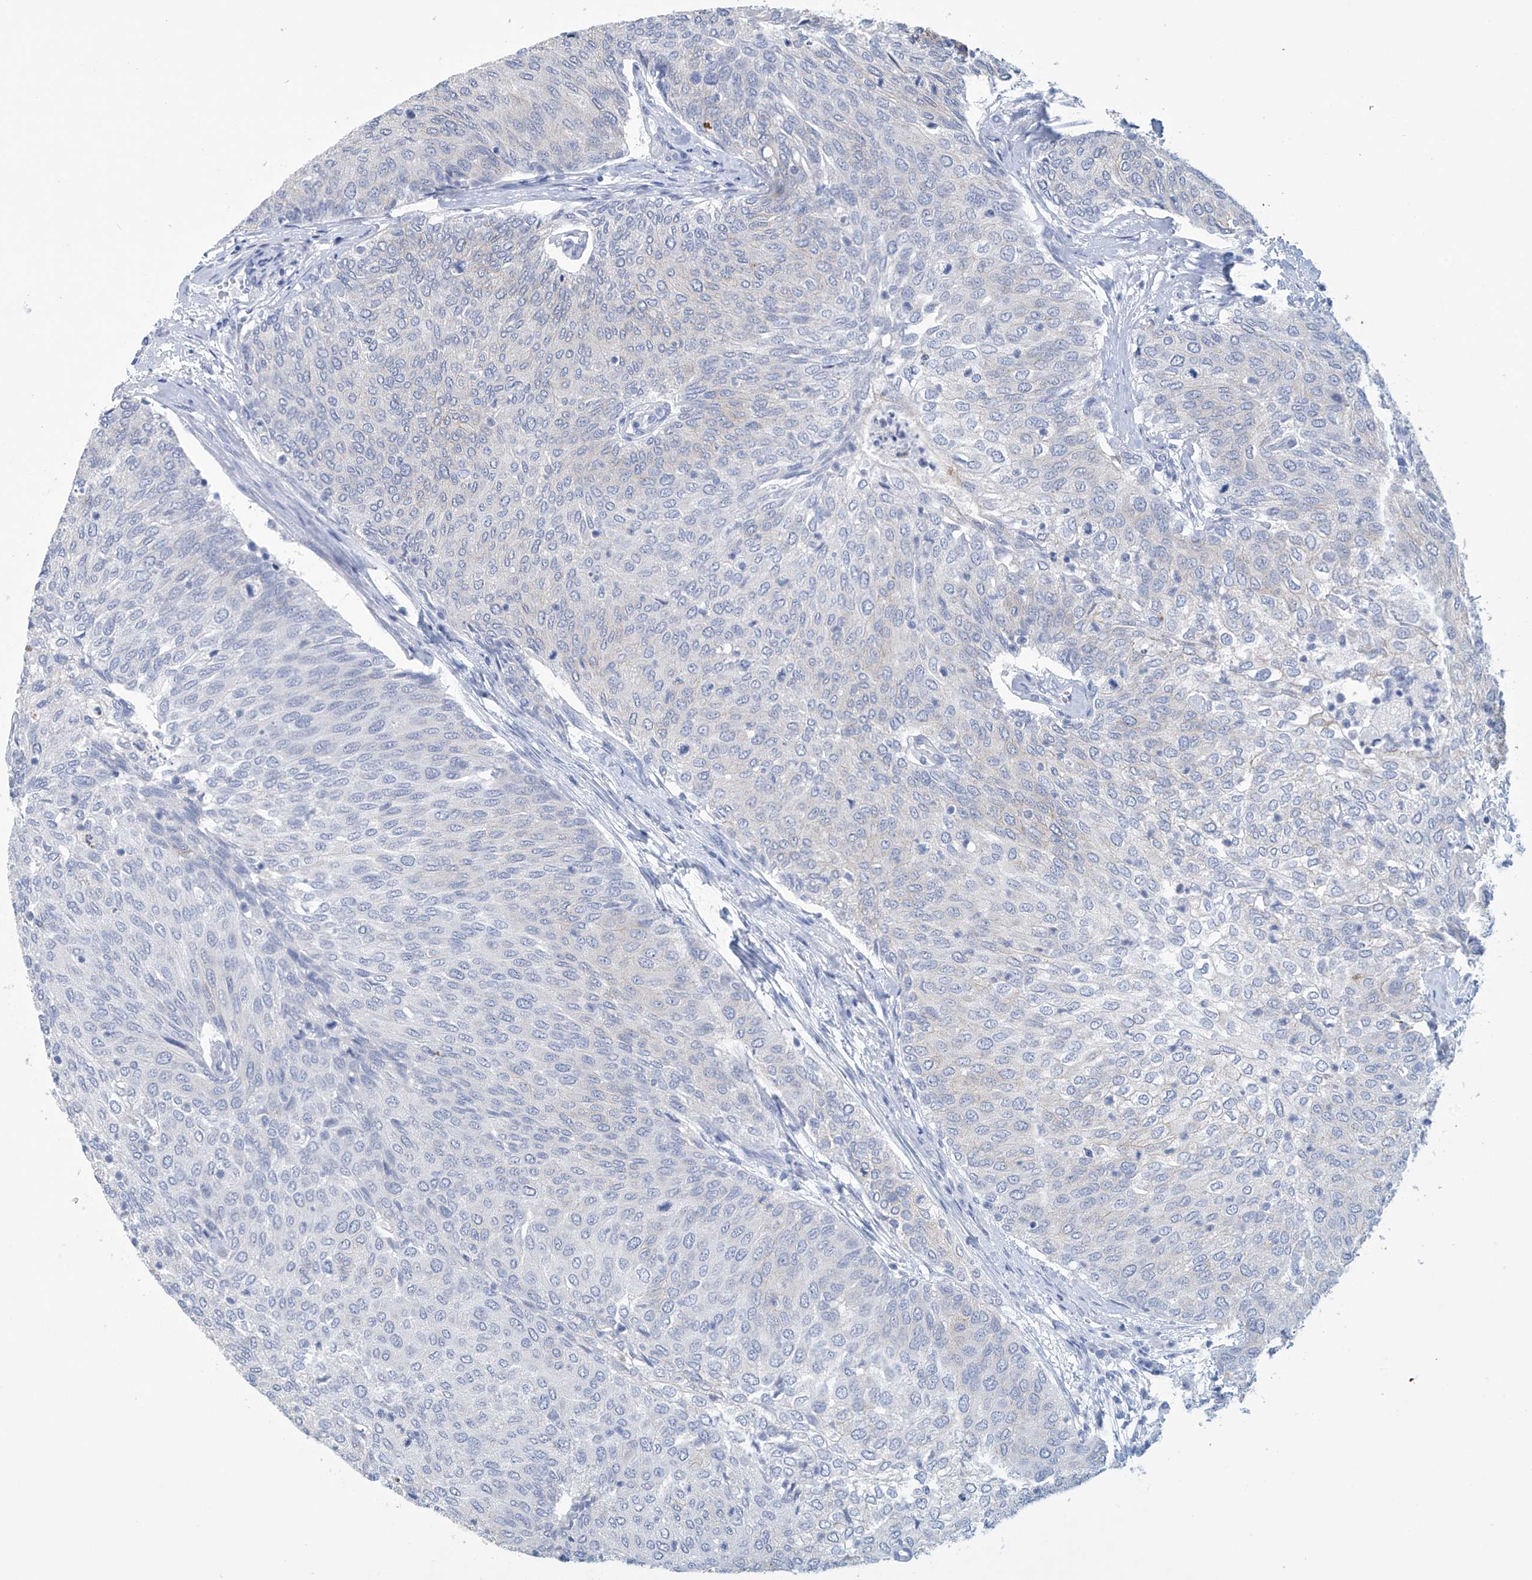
{"staining": {"intensity": "negative", "quantity": "none", "location": "none"}, "tissue": "urothelial cancer", "cell_type": "Tumor cells", "image_type": "cancer", "snomed": [{"axis": "morphology", "description": "Urothelial carcinoma, Low grade"}, {"axis": "topography", "description": "Urinary bladder"}], "caption": "The photomicrograph demonstrates no staining of tumor cells in urothelial cancer.", "gene": "DSP", "patient": {"sex": "female", "age": 79}}